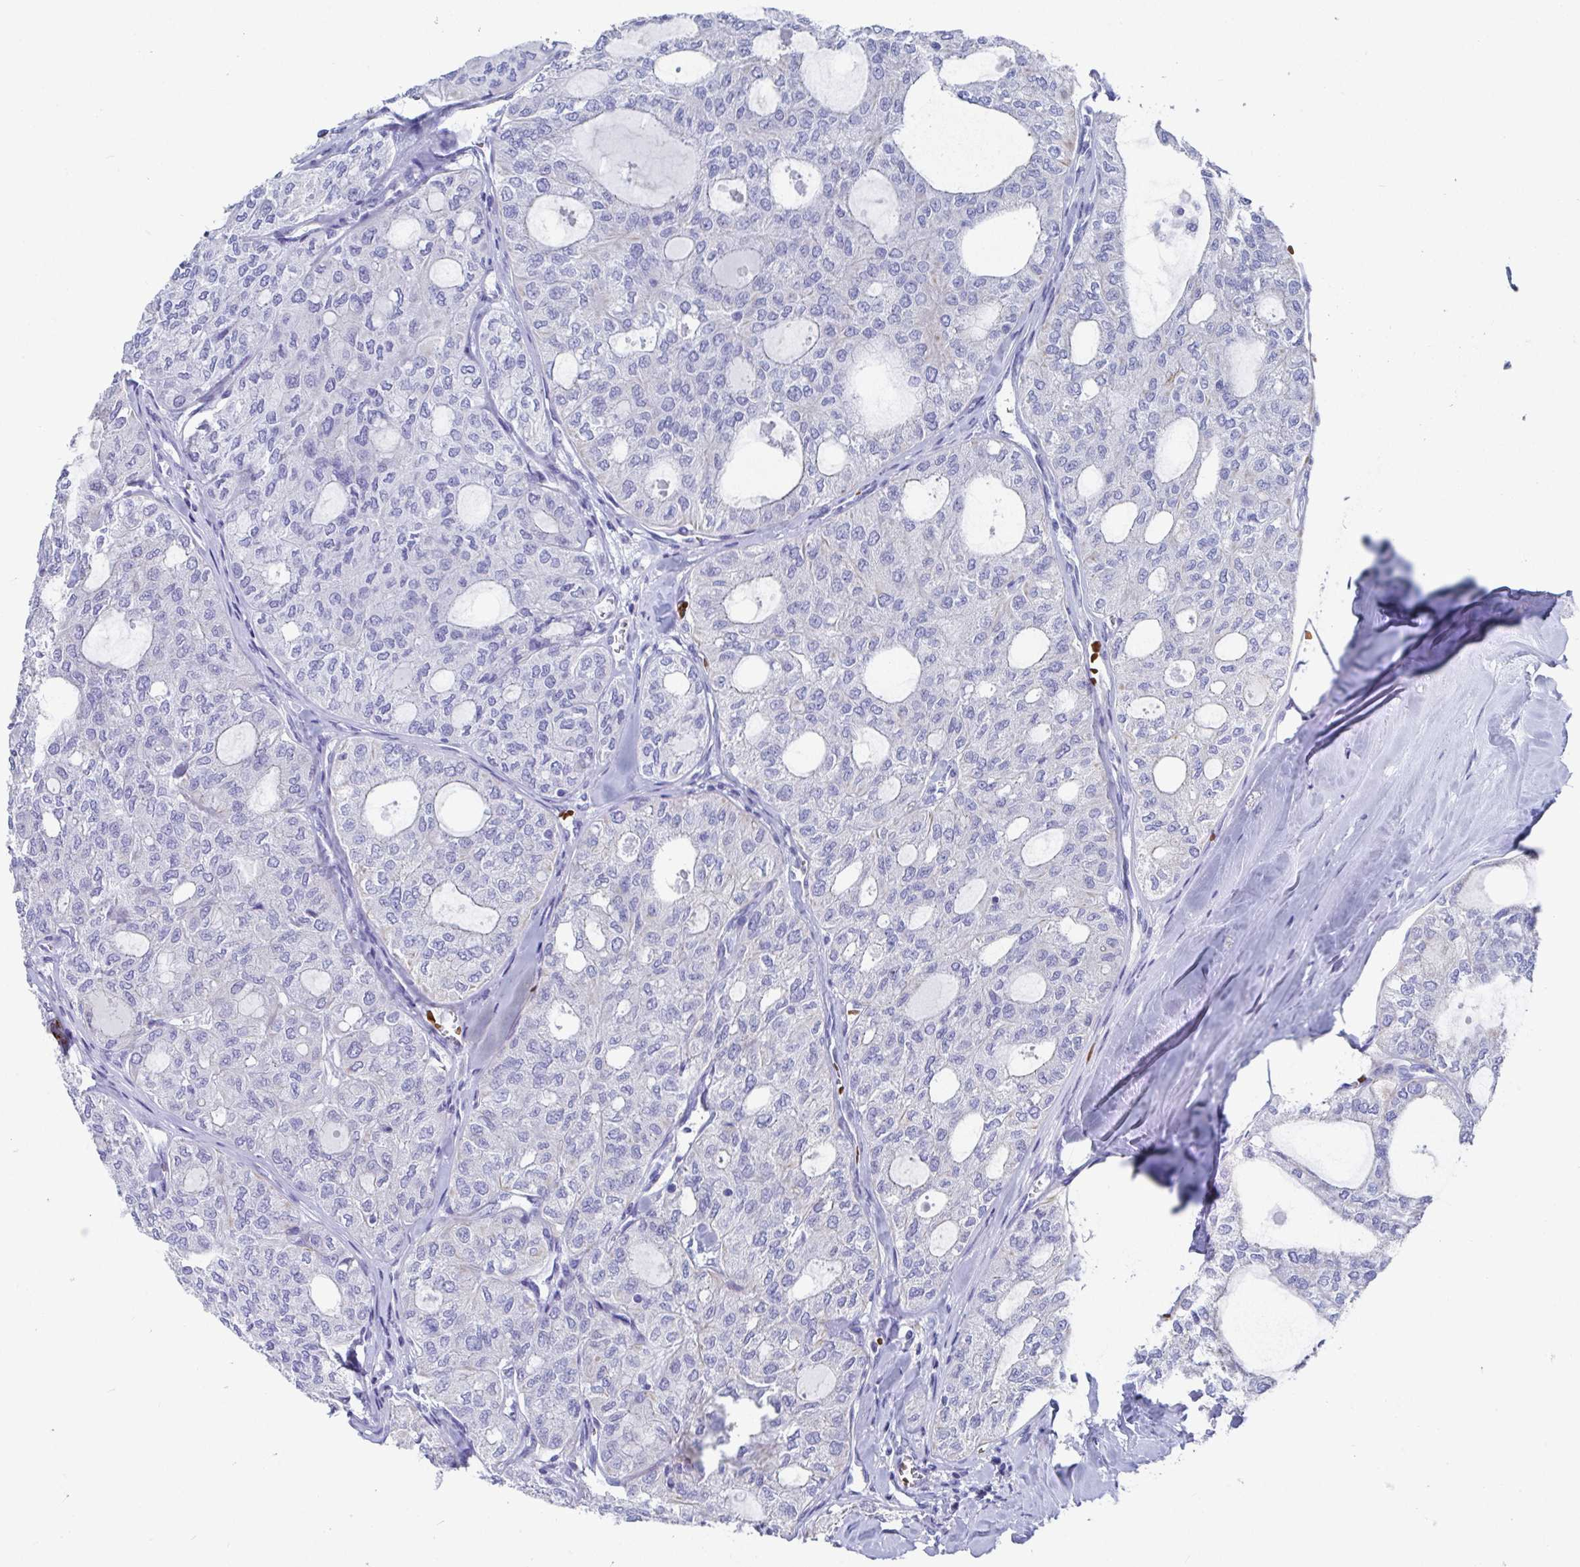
{"staining": {"intensity": "negative", "quantity": "none", "location": "none"}, "tissue": "thyroid cancer", "cell_type": "Tumor cells", "image_type": "cancer", "snomed": [{"axis": "morphology", "description": "Follicular adenoma carcinoma, NOS"}, {"axis": "topography", "description": "Thyroid gland"}], "caption": "Tumor cells show no significant protein positivity in thyroid cancer.", "gene": "CLDN8", "patient": {"sex": "male", "age": 75}}